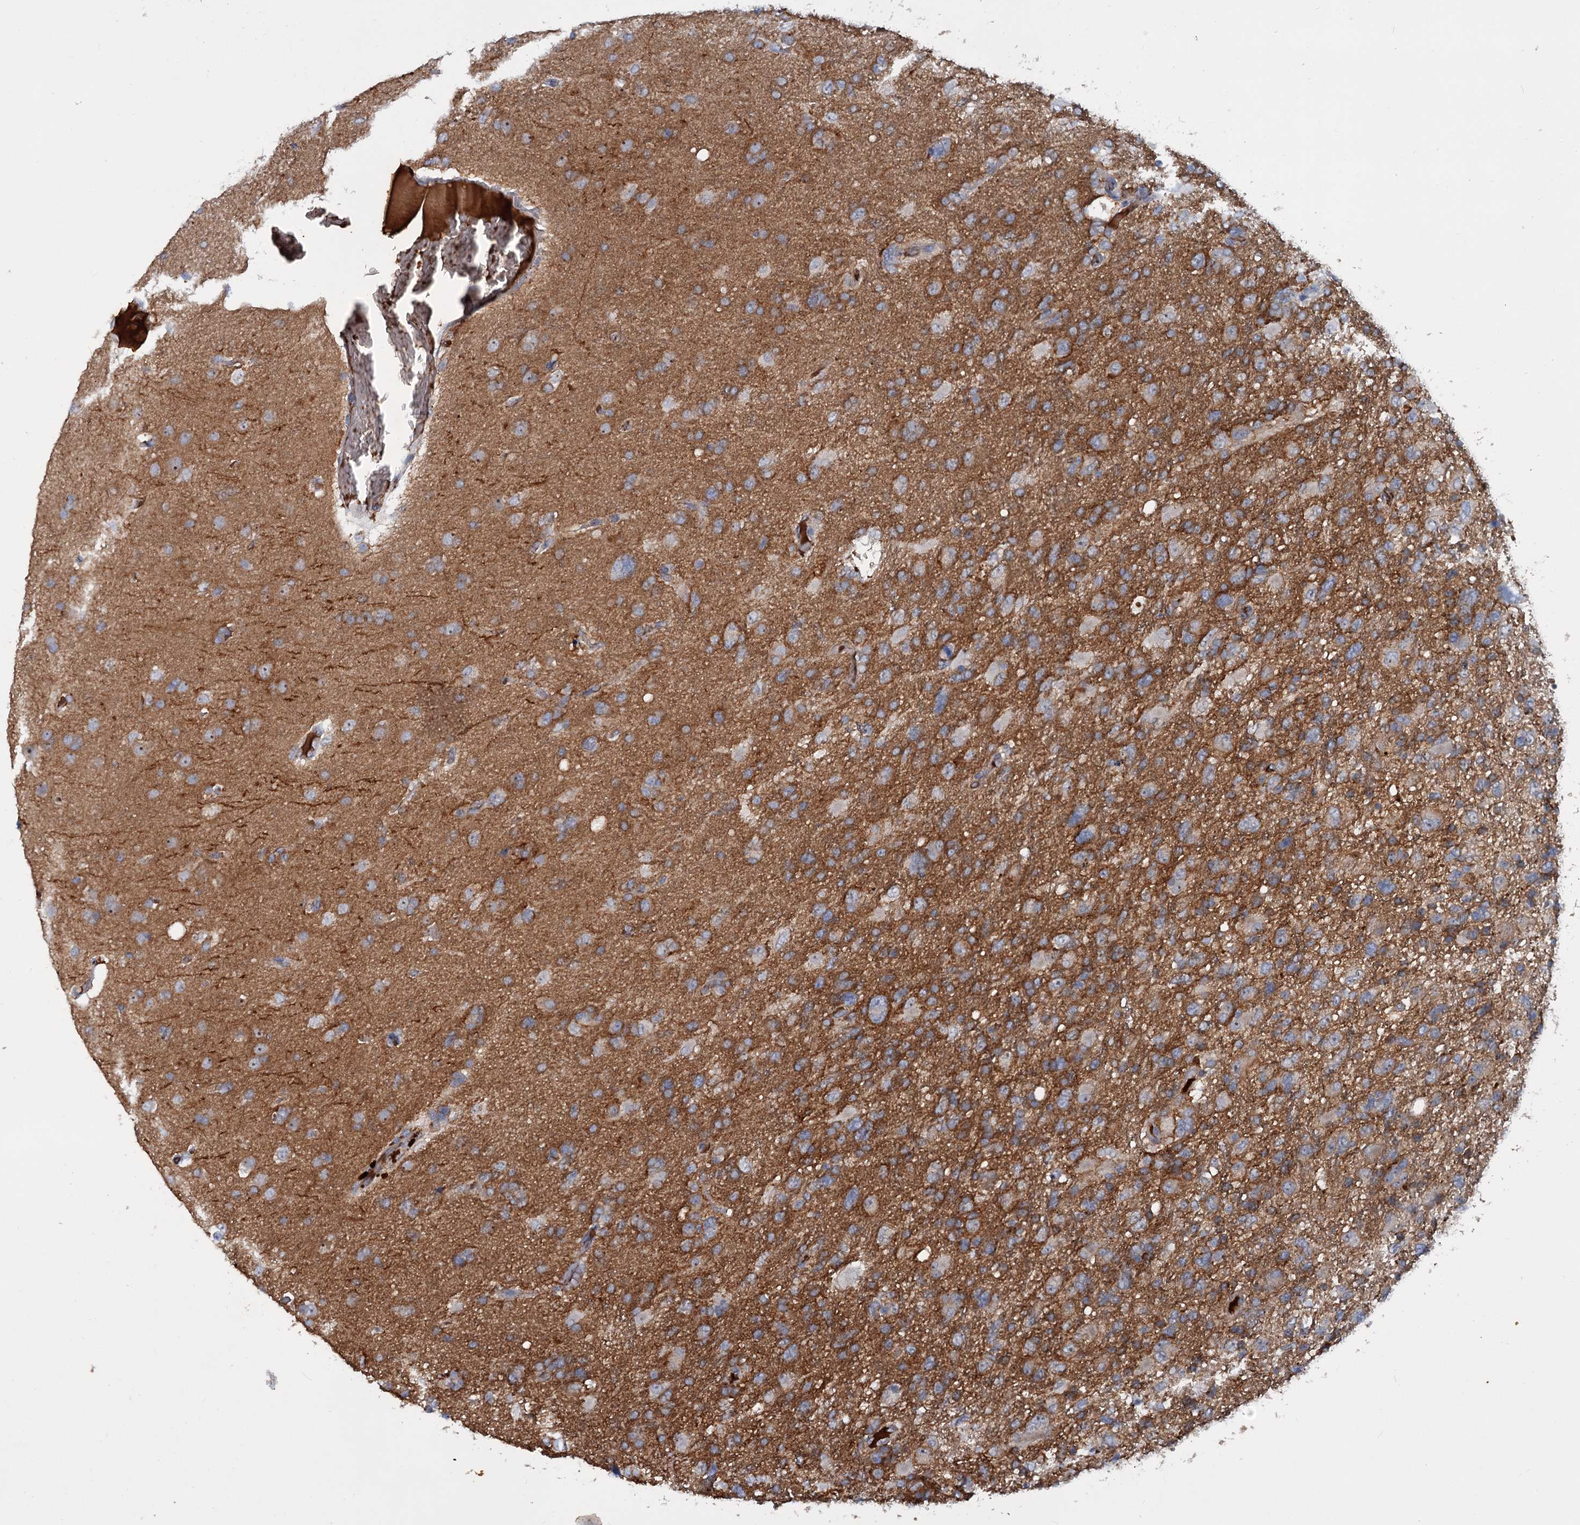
{"staining": {"intensity": "moderate", "quantity": "<25%", "location": "cytoplasmic/membranous"}, "tissue": "glioma", "cell_type": "Tumor cells", "image_type": "cancer", "snomed": [{"axis": "morphology", "description": "Glioma, malignant, High grade"}, {"axis": "topography", "description": "Brain"}], "caption": "Malignant glioma (high-grade) stained for a protein (brown) exhibits moderate cytoplasmic/membranous positive positivity in approximately <25% of tumor cells.", "gene": "CHRD", "patient": {"sex": "male", "age": 61}}